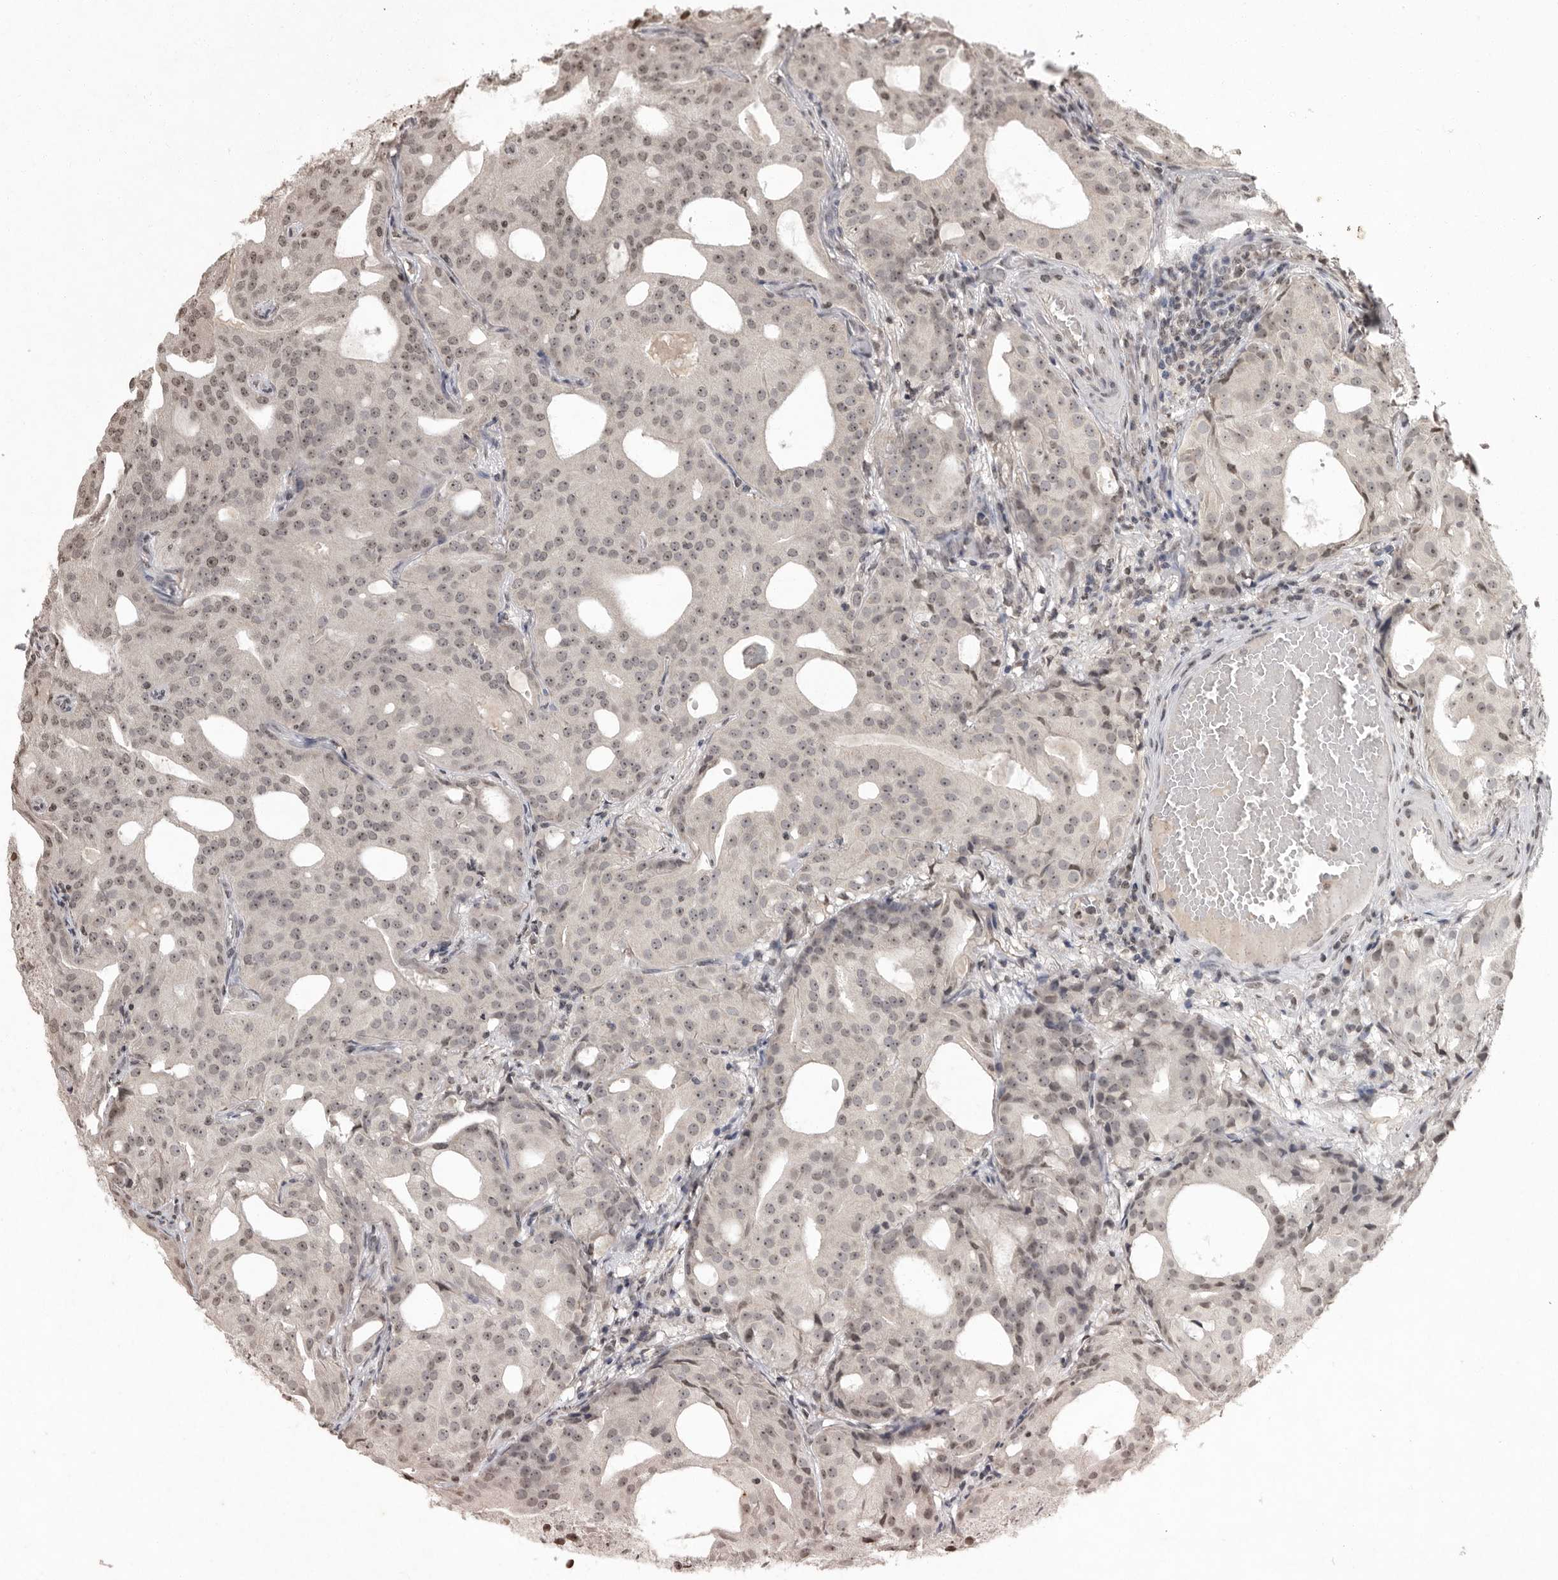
{"staining": {"intensity": "weak", "quantity": "<25%", "location": "nuclear"}, "tissue": "prostate cancer", "cell_type": "Tumor cells", "image_type": "cancer", "snomed": [{"axis": "morphology", "description": "Adenocarcinoma, Medium grade"}, {"axis": "topography", "description": "Prostate"}], "caption": "DAB (3,3'-diaminobenzidine) immunohistochemical staining of human prostate adenocarcinoma (medium-grade) reveals no significant expression in tumor cells.", "gene": "WDR45", "patient": {"sex": "male", "age": 88}}